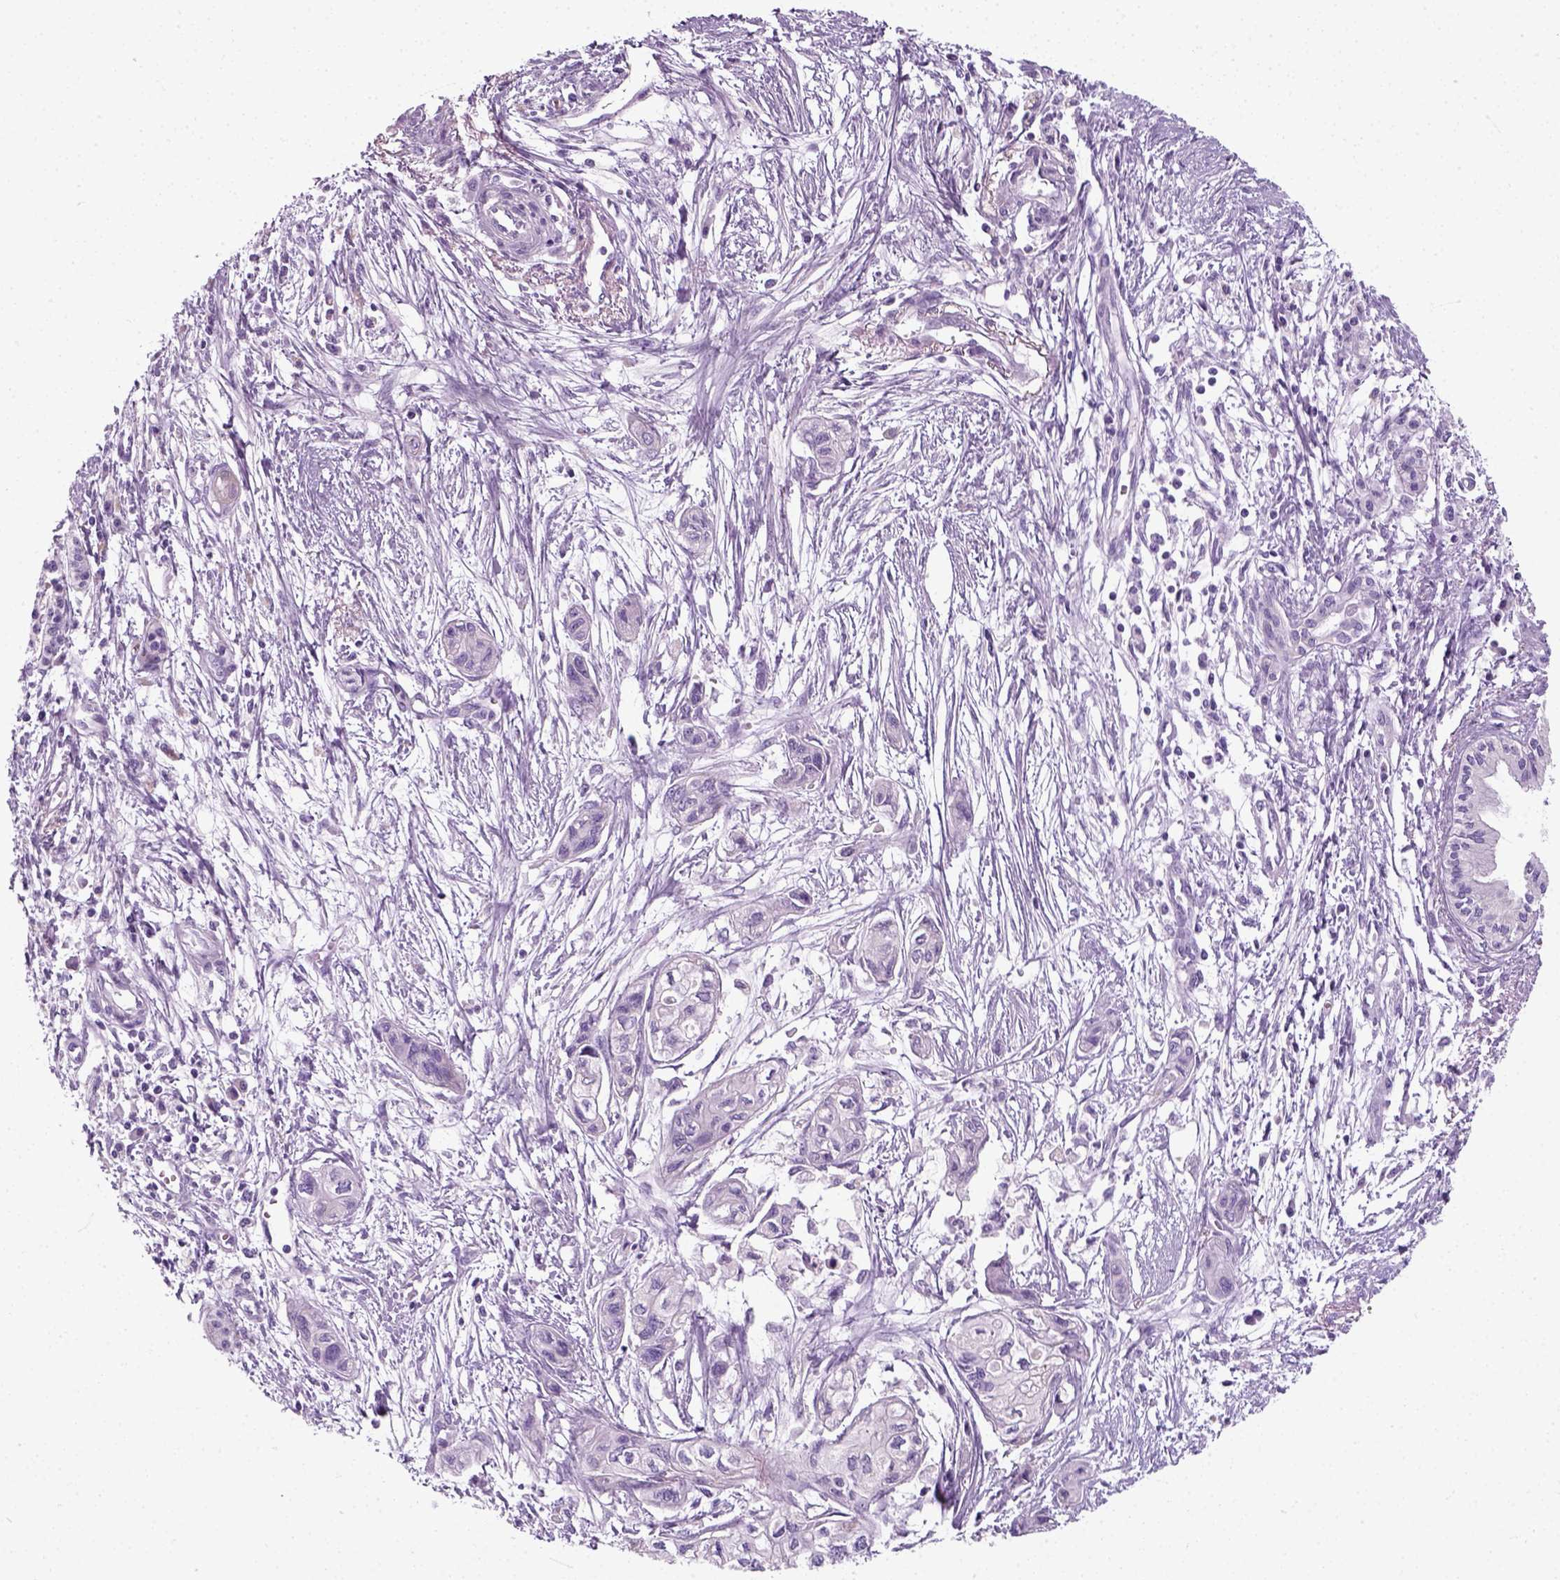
{"staining": {"intensity": "negative", "quantity": "none", "location": "none"}, "tissue": "pancreatic cancer", "cell_type": "Tumor cells", "image_type": "cancer", "snomed": [{"axis": "morphology", "description": "Adenocarcinoma, NOS"}, {"axis": "topography", "description": "Pancreas"}], "caption": "Pancreatic adenocarcinoma was stained to show a protein in brown. There is no significant positivity in tumor cells. (Stains: DAB immunohistochemistry with hematoxylin counter stain, Microscopy: brightfield microscopy at high magnification).", "gene": "SLC12A5", "patient": {"sex": "female", "age": 76}}